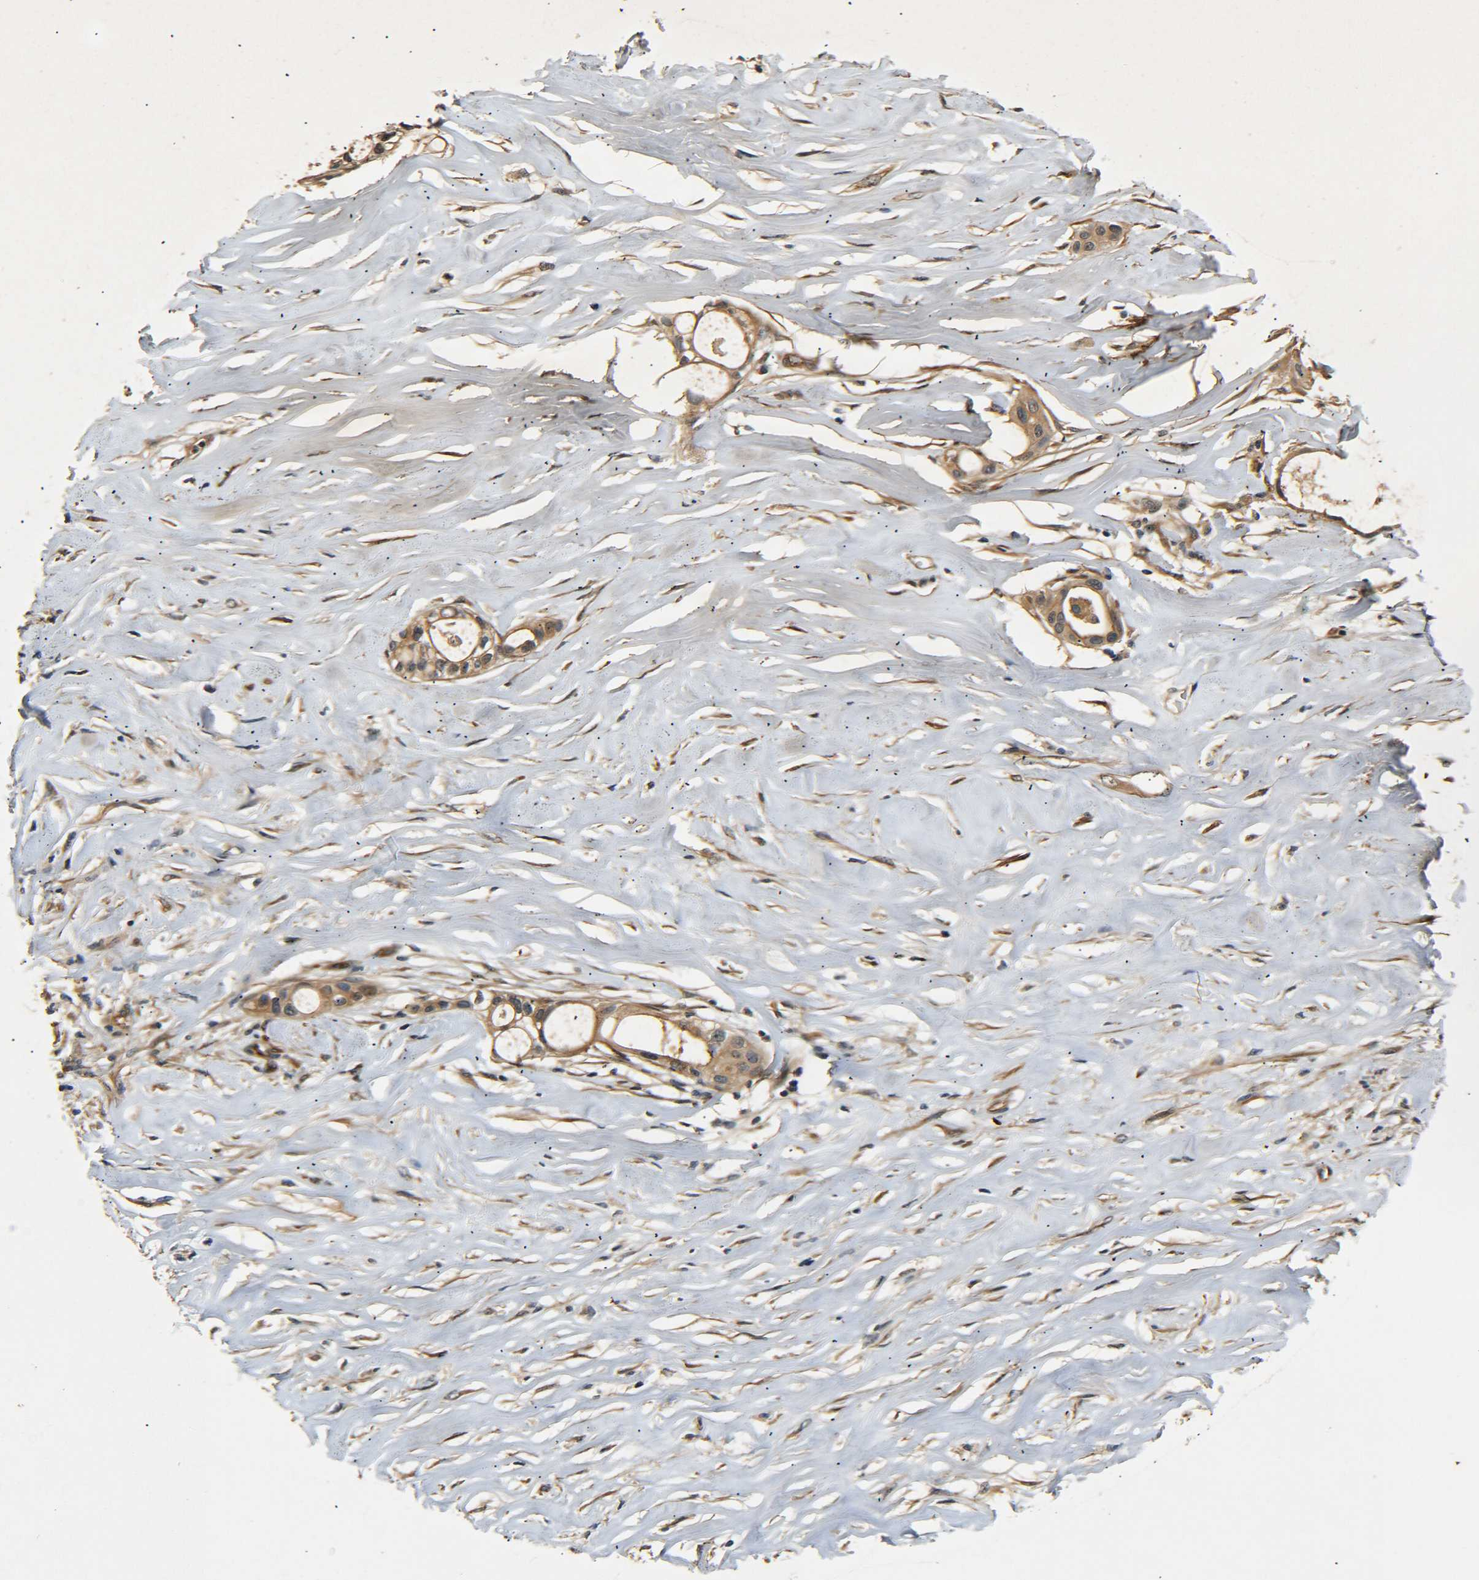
{"staining": {"intensity": "moderate", "quantity": ">75%", "location": "cytoplasmic/membranous"}, "tissue": "liver cancer", "cell_type": "Tumor cells", "image_type": "cancer", "snomed": [{"axis": "morphology", "description": "Cholangiocarcinoma"}, {"axis": "topography", "description": "Liver"}], "caption": "Protein staining reveals moderate cytoplasmic/membranous staining in about >75% of tumor cells in liver cancer (cholangiocarcinoma). The staining was performed using DAB, with brown indicating positive protein expression. Nuclei are stained blue with hematoxylin.", "gene": "MEIS1", "patient": {"sex": "female", "age": 67}}